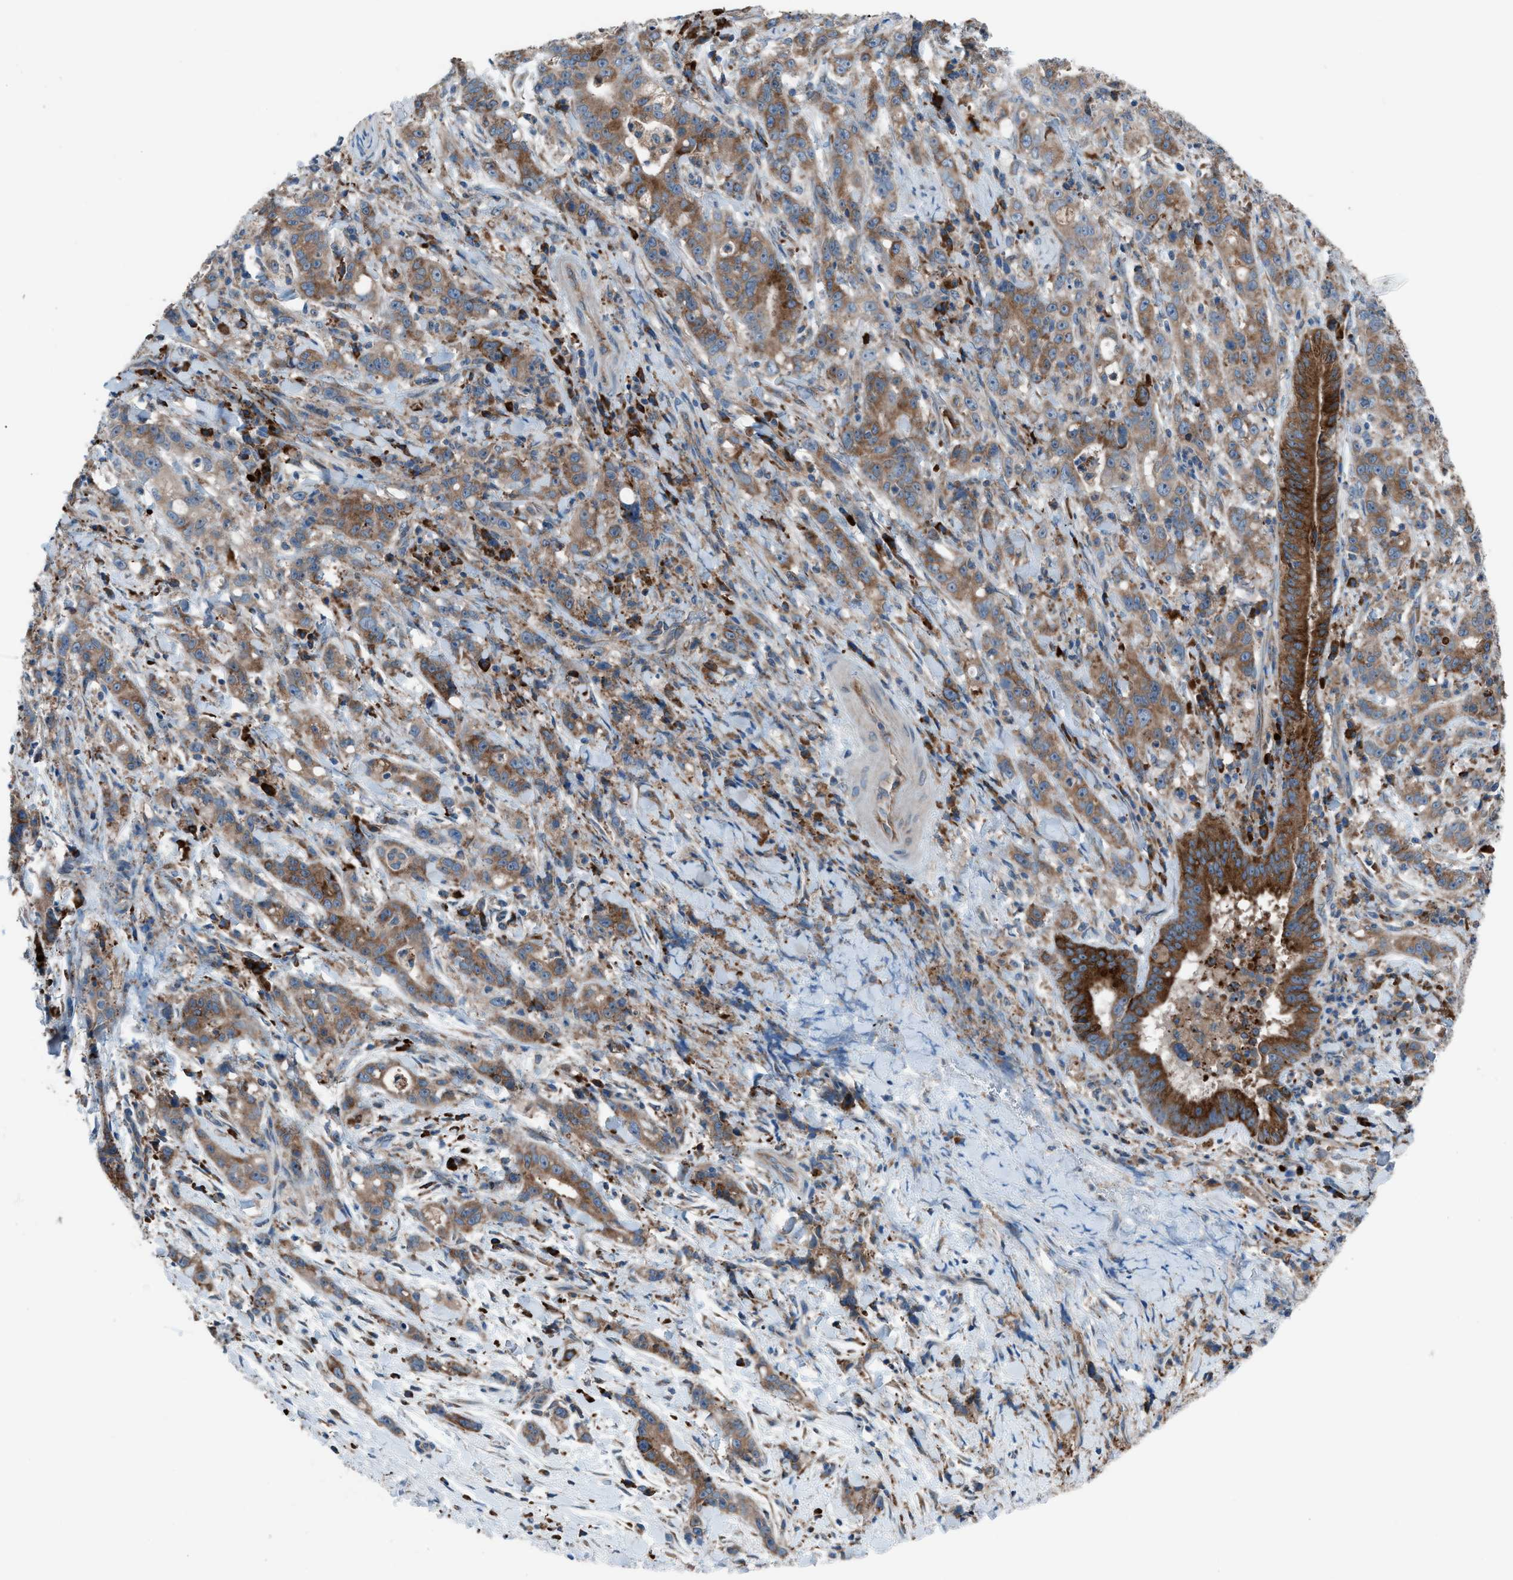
{"staining": {"intensity": "strong", "quantity": ">75%", "location": "cytoplasmic/membranous"}, "tissue": "liver cancer", "cell_type": "Tumor cells", "image_type": "cancer", "snomed": [{"axis": "morphology", "description": "Cholangiocarcinoma"}, {"axis": "topography", "description": "Liver"}], "caption": "IHC micrograph of liver cancer stained for a protein (brown), which shows high levels of strong cytoplasmic/membranous staining in about >75% of tumor cells.", "gene": "HEG1", "patient": {"sex": "female", "age": 38}}